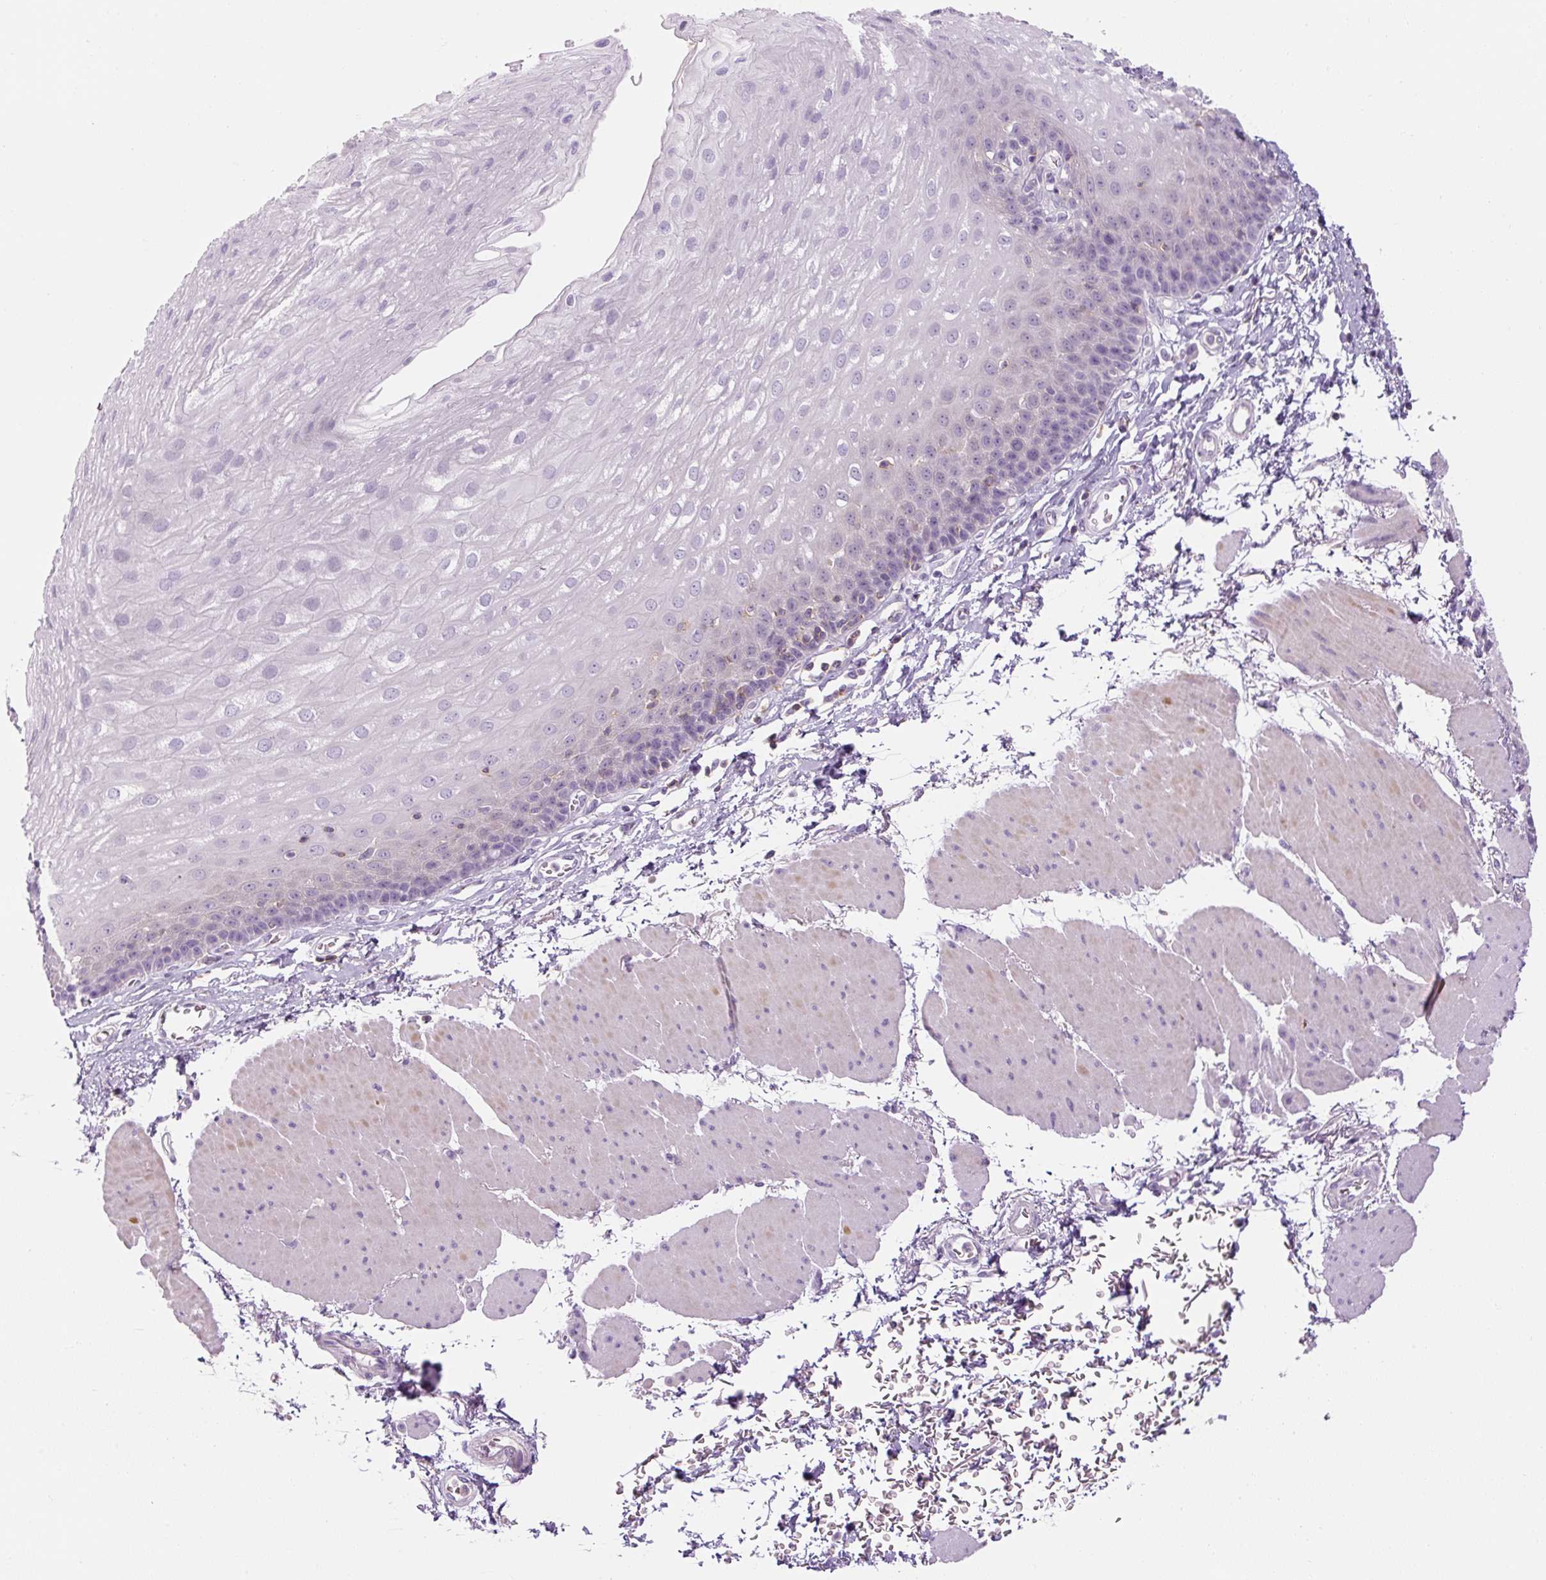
{"staining": {"intensity": "weak", "quantity": "<25%", "location": "cytoplasmic/membranous"}, "tissue": "esophagus", "cell_type": "Squamous epithelial cells", "image_type": "normal", "snomed": [{"axis": "morphology", "description": "Normal tissue, NOS"}, {"axis": "topography", "description": "Esophagus"}], "caption": "This is a photomicrograph of IHC staining of benign esophagus, which shows no expression in squamous epithelial cells.", "gene": "TIGD2", "patient": {"sex": "female", "age": 81}}